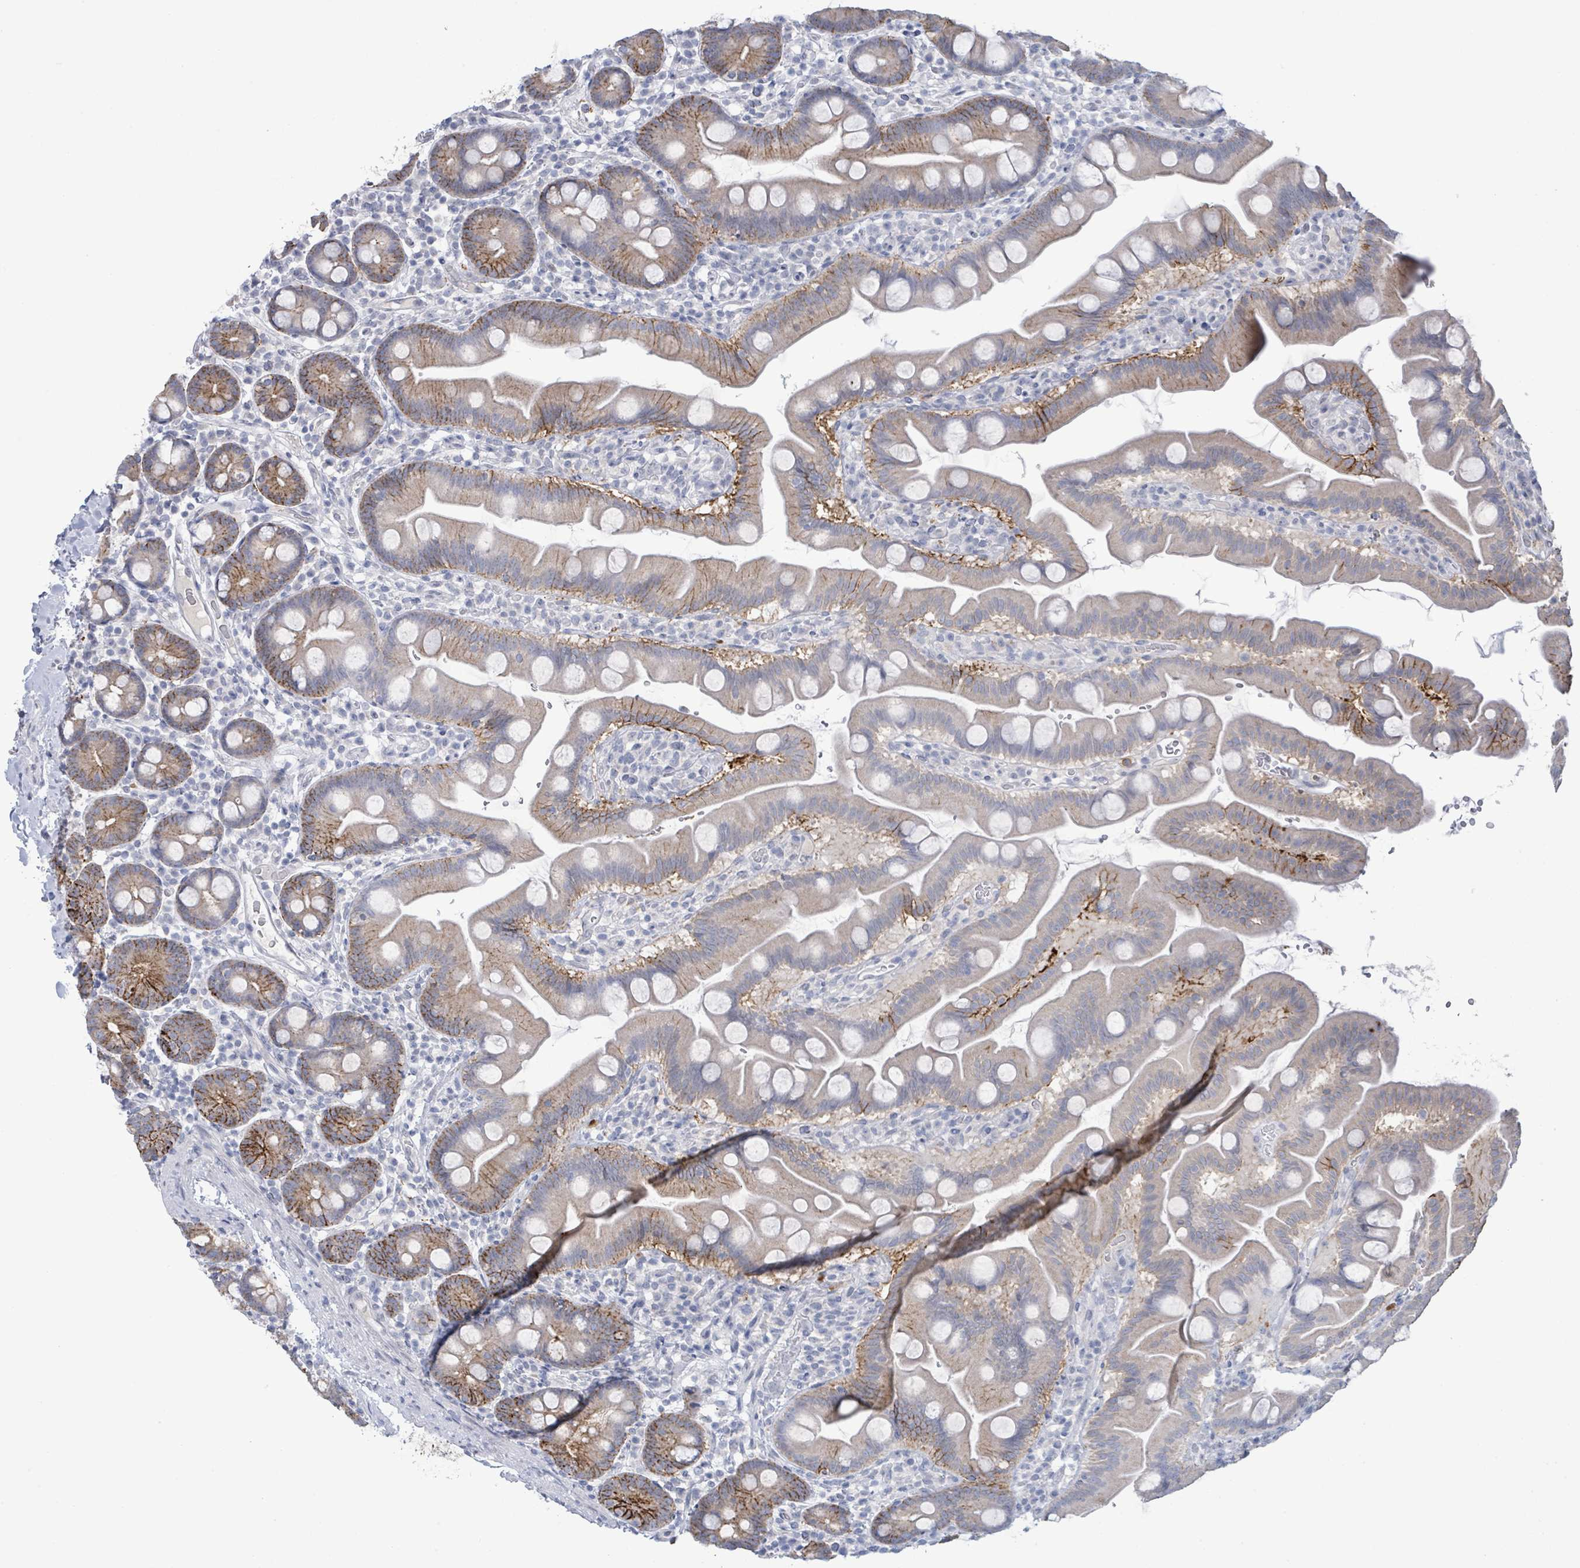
{"staining": {"intensity": "moderate", "quantity": "<25%", "location": "cytoplasmic/membranous"}, "tissue": "small intestine", "cell_type": "Glandular cells", "image_type": "normal", "snomed": [{"axis": "morphology", "description": "Normal tissue, NOS"}, {"axis": "topography", "description": "Small intestine"}], "caption": "Glandular cells exhibit low levels of moderate cytoplasmic/membranous expression in about <25% of cells in unremarkable human small intestine.", "gene": "LCLAT1", "patient": {"sex": "female", "age": 68}}